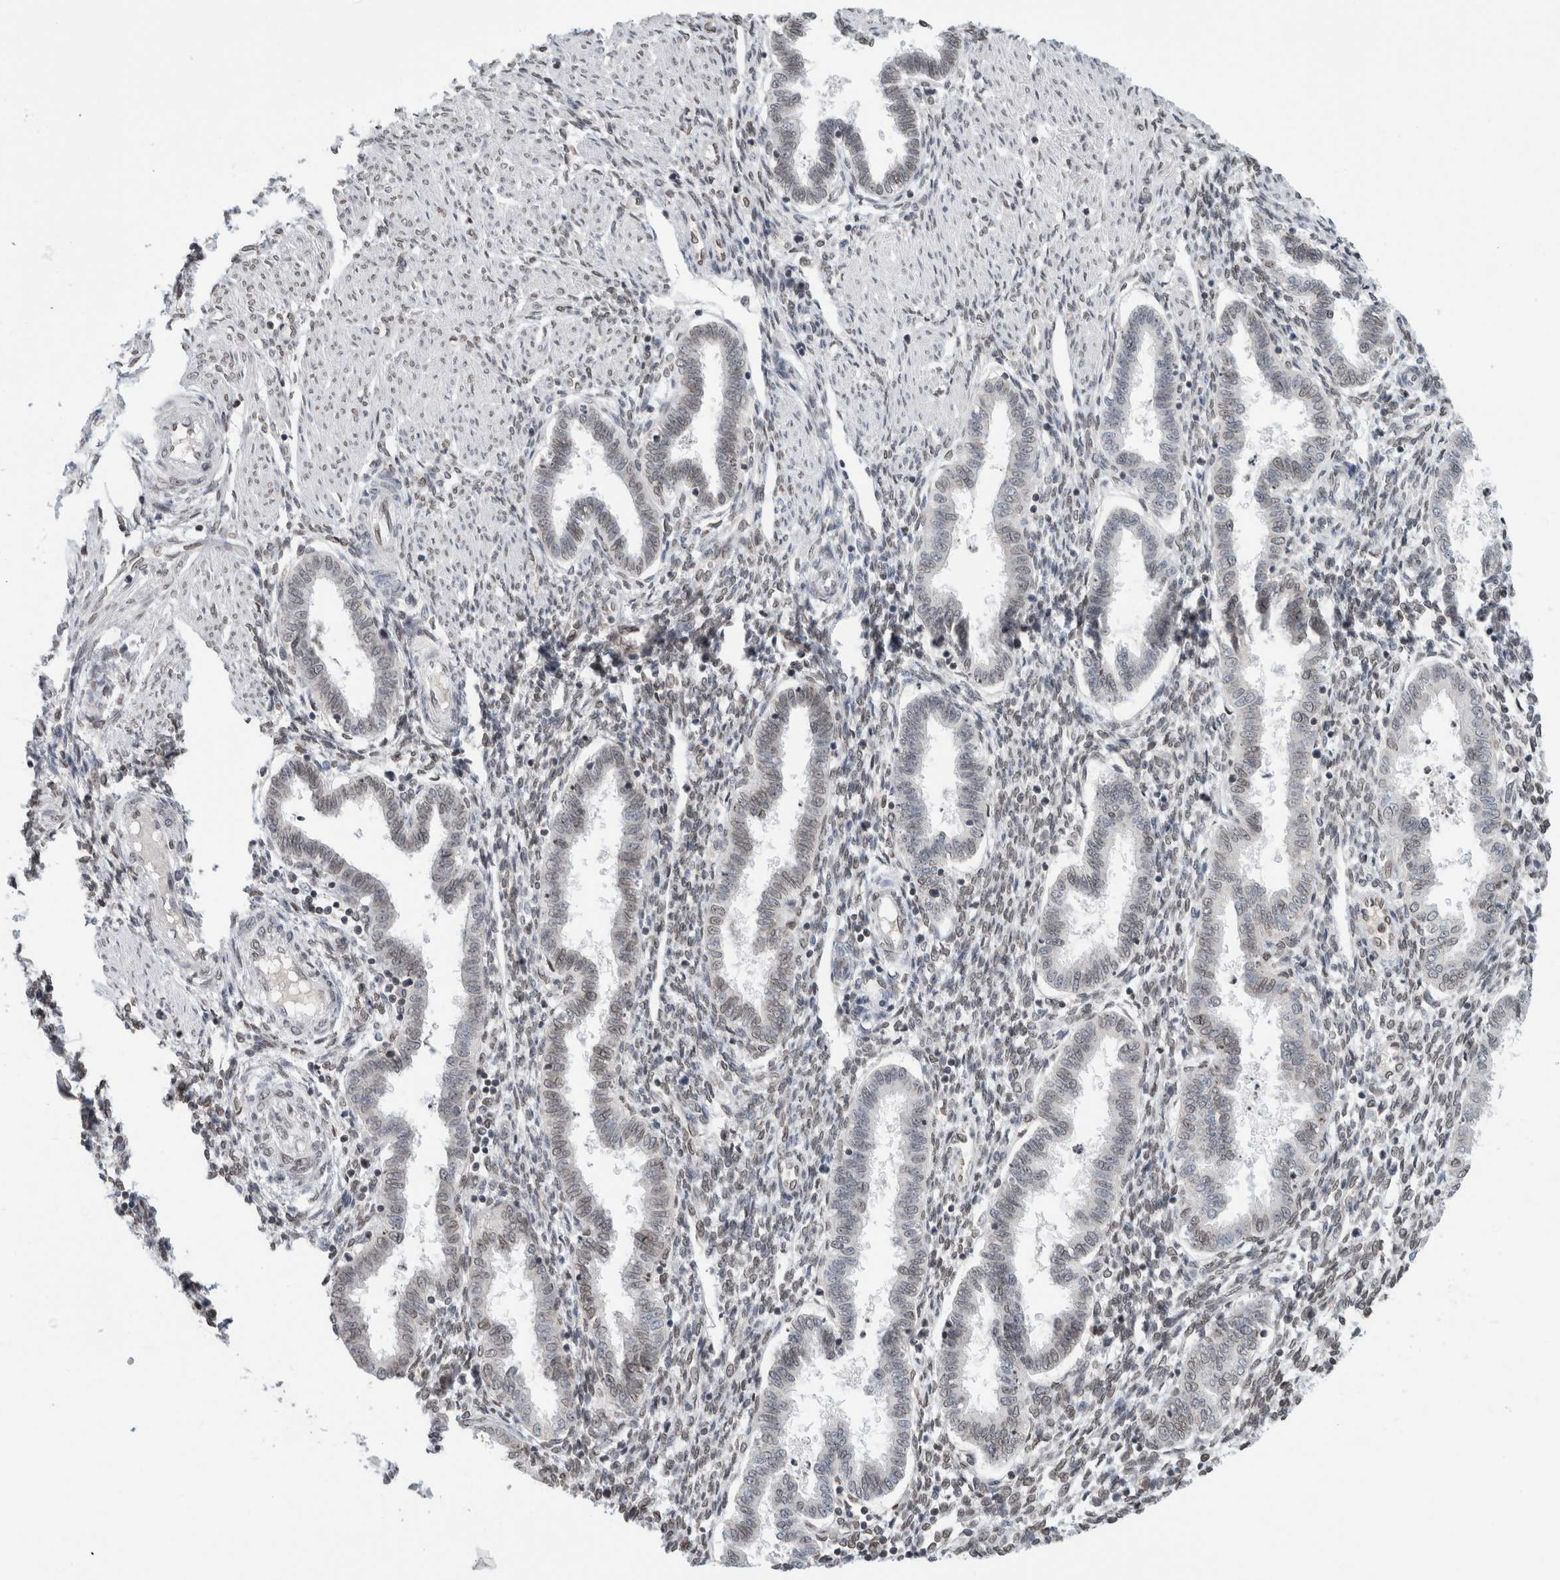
{"staining": {"intensity": "weak", "quantity": "25%-75%", "location": "nuclear"}, "tissue": "endometrium", "cell_type": "Cells in endometrial stroma", "image_type": "normal", "snomed": [{"axis": "morphology", "description": "Normal tissue, NOS"}, {"axis": "topography", "description": "Endometrium"}], "caption": "Immunohistochemical staining of normal human endometrium demonstrates 25%-75% levels of weak nuclear protein expression in about 25%-75% of cells in endometrial stroma. Immunohistochemistry (ihc) stains the protein of interest in brown and the nuclei are stained blue.", "gene": "RBMX2", "patient": {"sex": "female", "age": 33}}